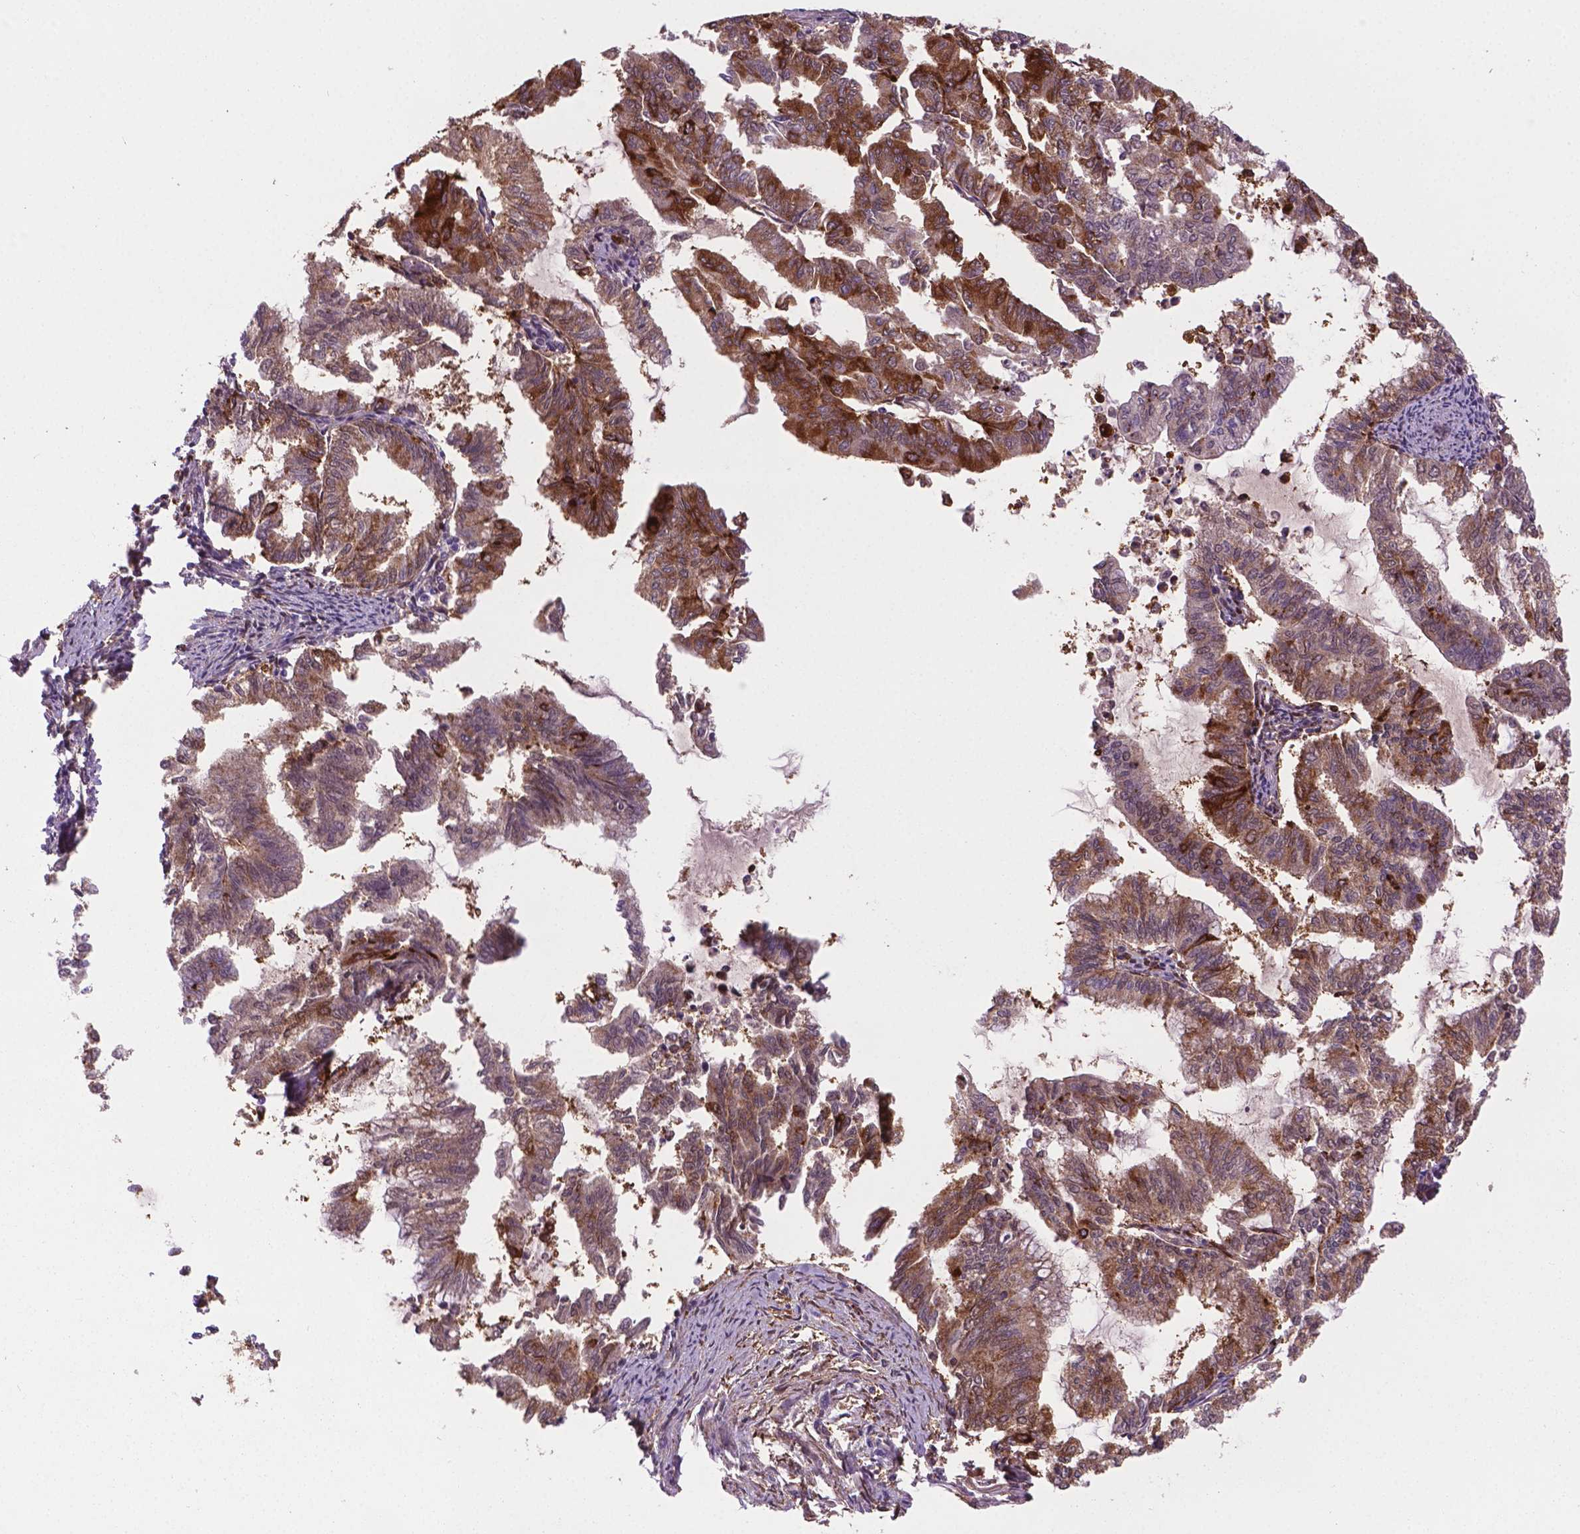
{"staining": {"intensity": "moderate", "quantity": "25%-75%", "location": "cytoplasmic/membranous,nuclear"}, "tissue": "endometrial cancer", "cell_type": "Tumor cells", "image_type": "cancer", "snomed": [{"axis": "morphology", "description": "Adenocarcinoma, NOS"}, {"axis": "topography", "description": "Endometrium"}], "caption": "Immunohistochemistry (IHC) (DAB (3,3'-diaminobenzidine)) staining of human endometrial adenocarcinoma shows moderate cytoplasmic/membranous and nuclear protein expression in approximately 25%-75% of tumor cells.", "gene": "PLIN3", "patient": {"sex": "female", "age": 79}}